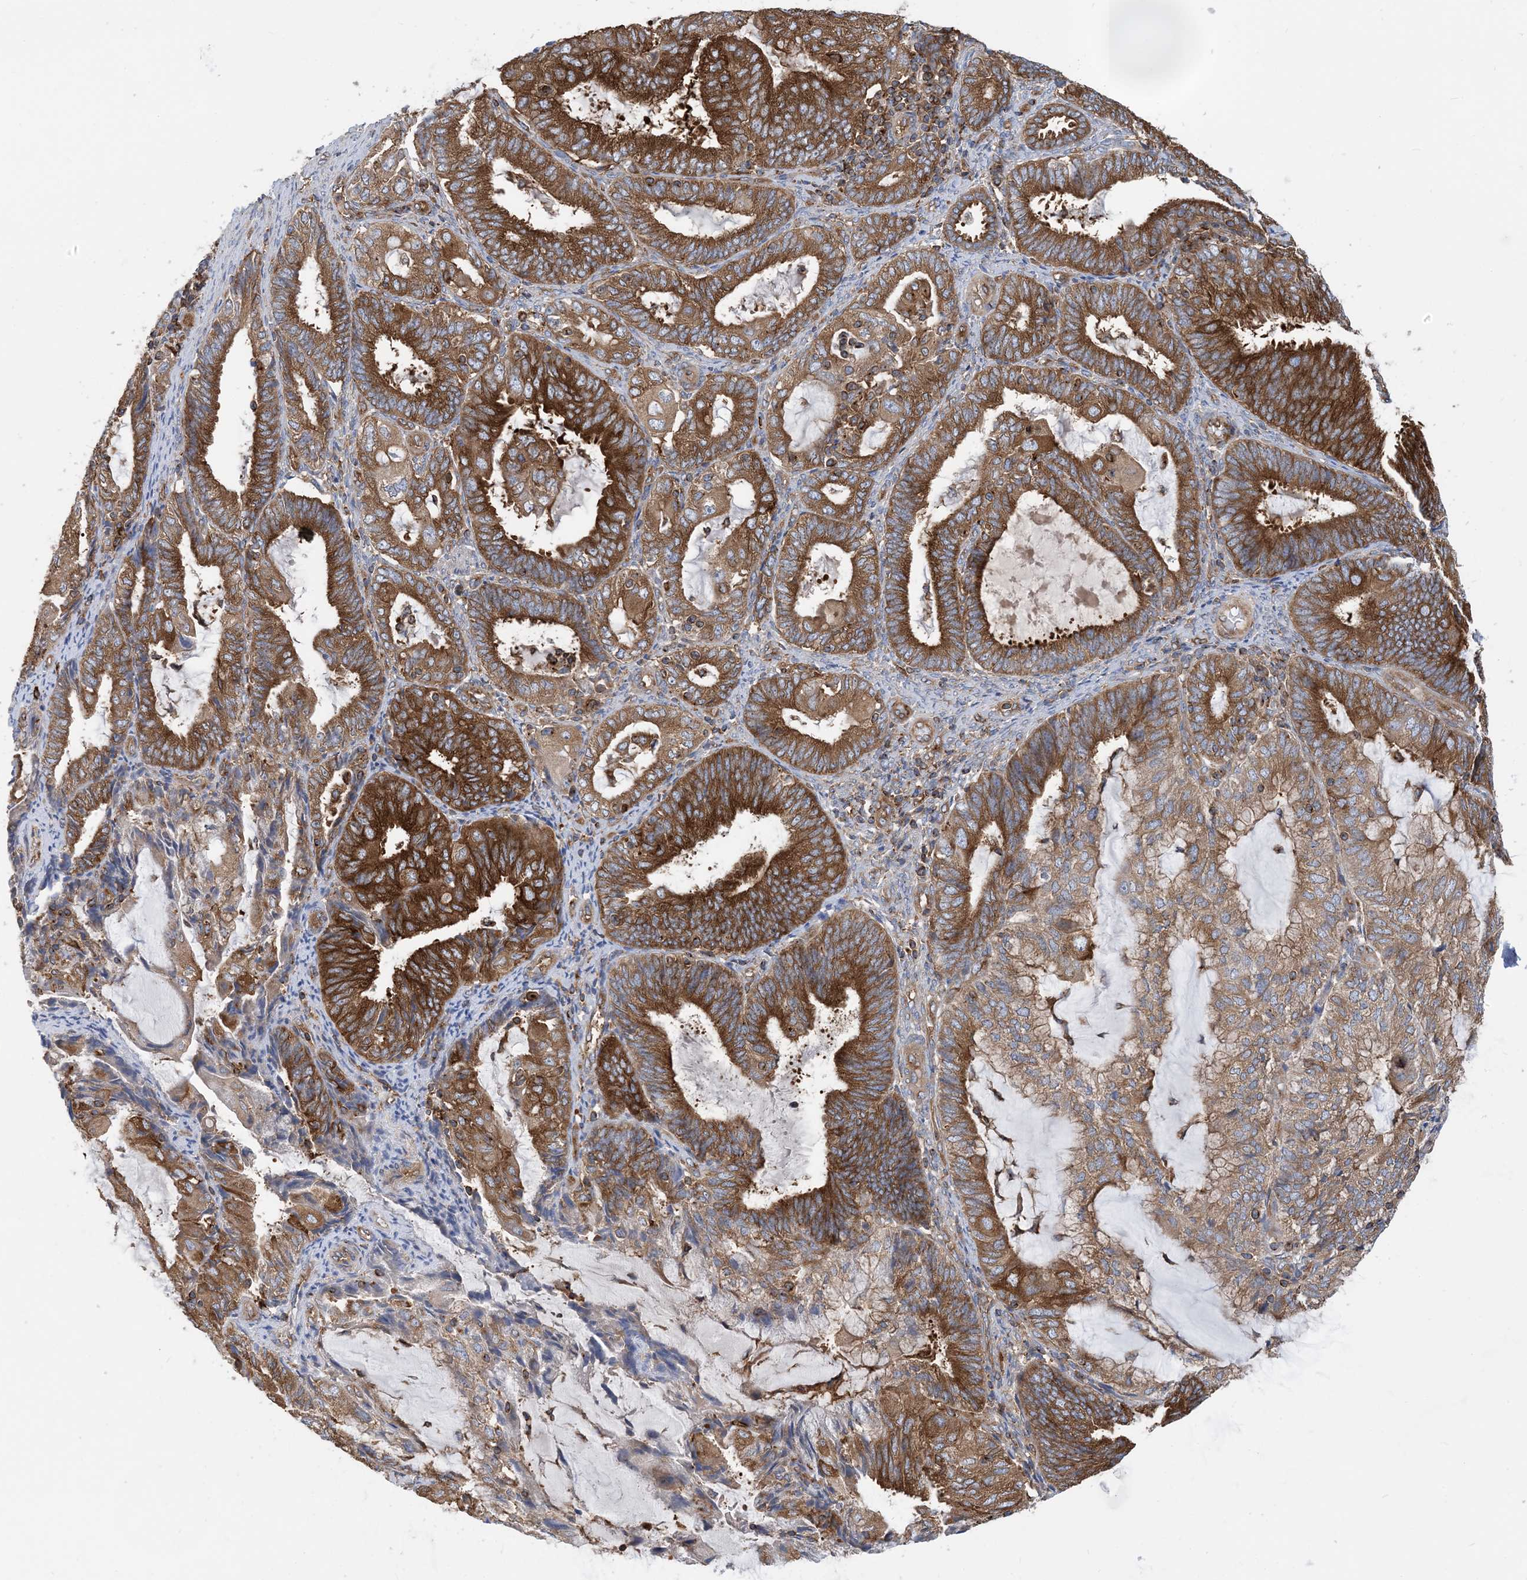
{"staining": {"intensity": "strong", "quantity": ">75%", "location": "cytoplasmic/membranous"}, "tissue": "endometrial cancer", "cell_type": "Tumor cells", "image_type": "cancer", "snomed": [{"axis": "morphology", "description": "Adenocarcinoma, NOS"}, {"axis": "topography", "description": "Endometrium"}], "caption": "A micrograph showing strong cytoplasmic/membranous positivity in approximately >75% of tumor cells in endometrial cancer, as visualized by brown immunohistochemical staining.", "gene": "DYNC1LI1", "patient": {"sex": "female", "age": 81}}